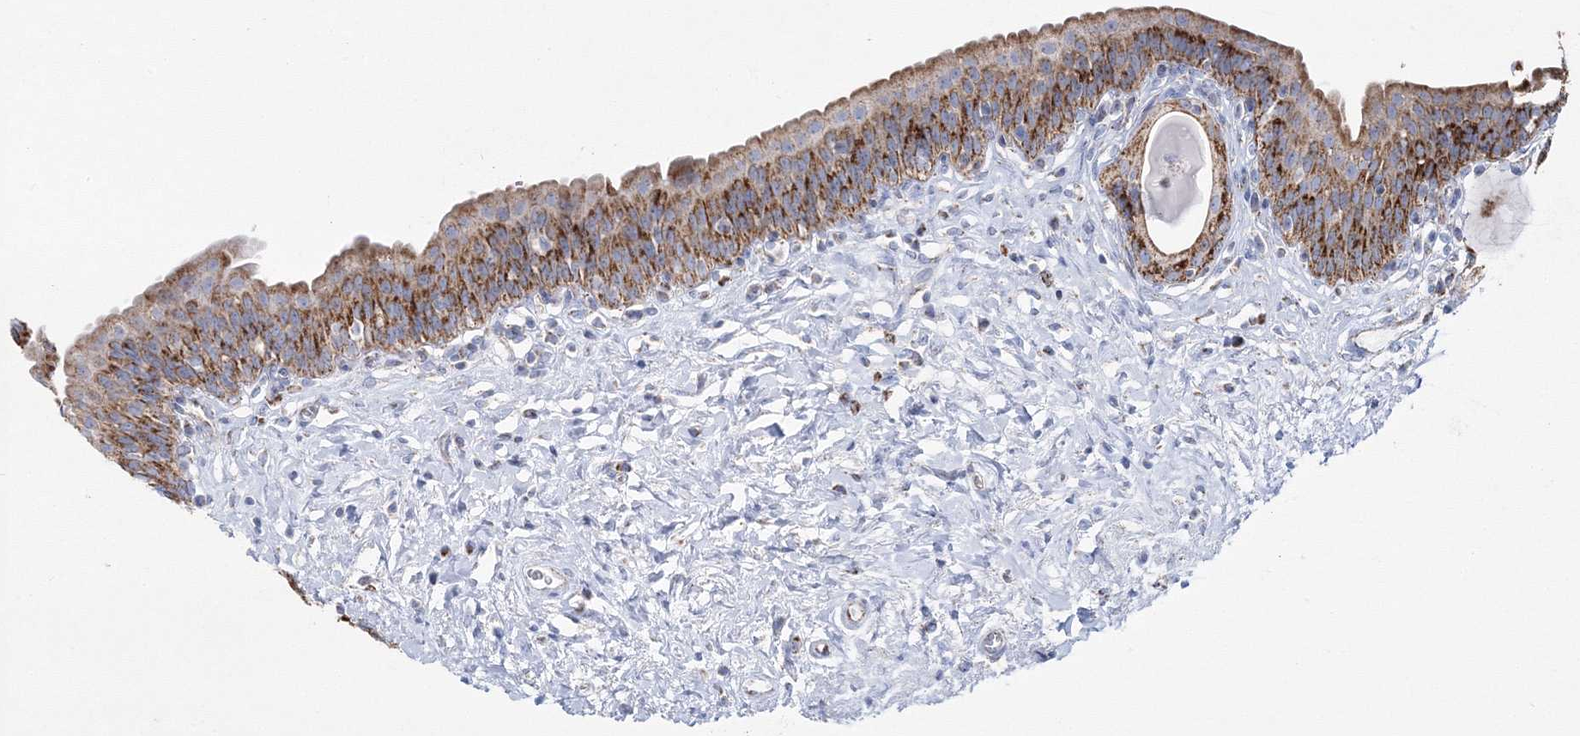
{"staining": {"intensity": "strong", "quantity": ">75%", "location": "cytoplasmic/membranous"}, "tissue": "urinary bladder", "cell_type": "Urothelial cells", "image_type": "normal", "snomed": [{"axis": "morphology", "description": "Normal tissue, NOS"}, {"axis": "topography", "description": "Urinary bladder"}], "caption": "Benign urinary bladder shows strong cytoplasmic/membranous staining in approximately >75% of urothelial cells (Stains: DAB (3,3'-diaminobenzidine) in brown, nuclei in blue, Microscopy: brightfield microscopy at high magnification)..", "gene": "HIBCH", "patient": {"sex": "male", "age": 83}}